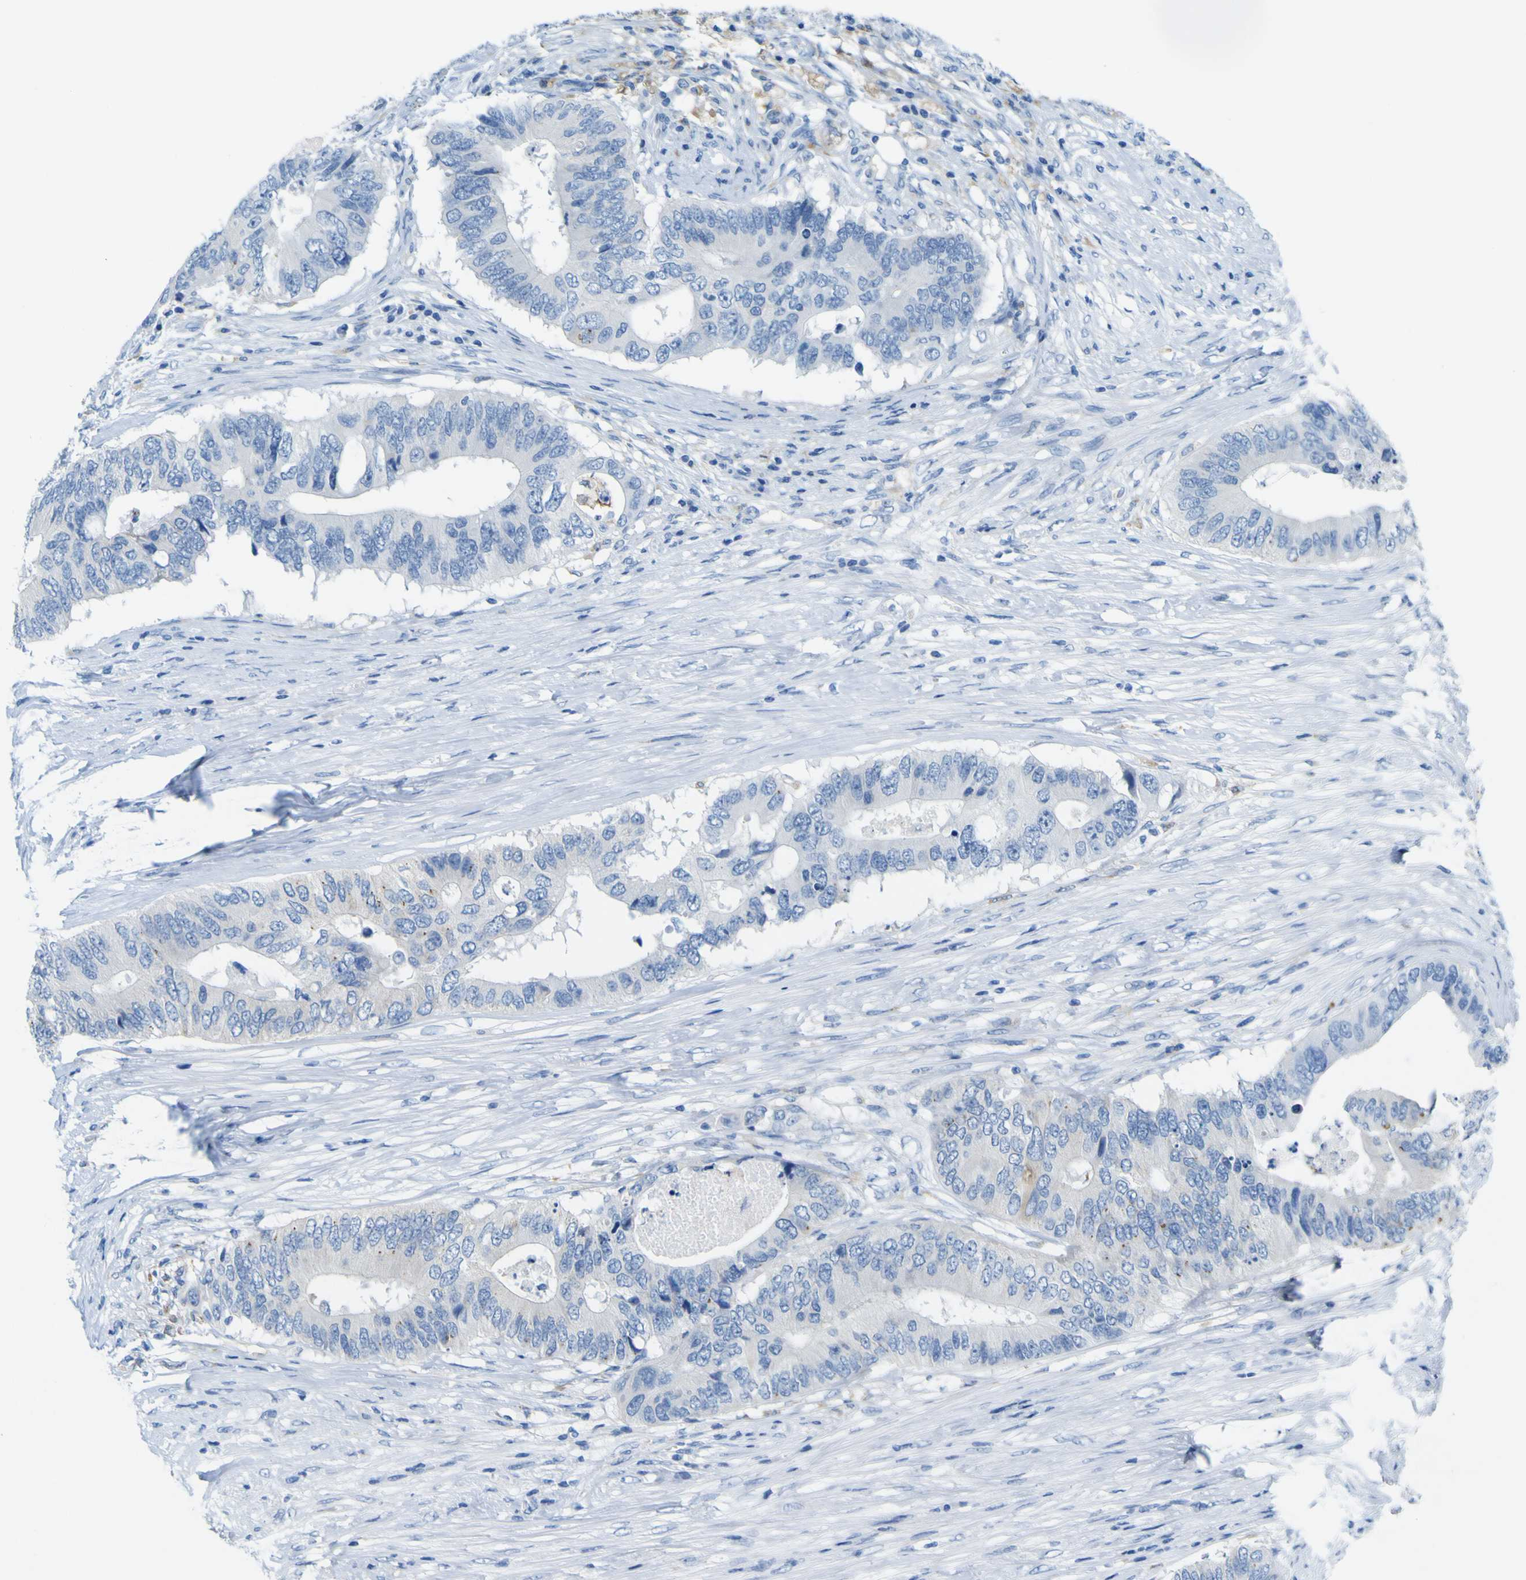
{"staining": {"intensity": "negative", "quantity": "none", "location": "none"}, "tissue": "colorectal cancer", "cell_type": "Tumor cells", "image_type": "cancer", "snomed": [{"axis": "morphology", "description": "Adenocarcinoma, NOS"}, {"axis": "topography", "description": "Colon"}], "caption": "Human colorectal cancer stained for a protein using immunohistochemistry (IHC) demonstrates no staining in tumor cells.", "gene": "ACSL1", "patient": {"sex": "male", "age": 71}}